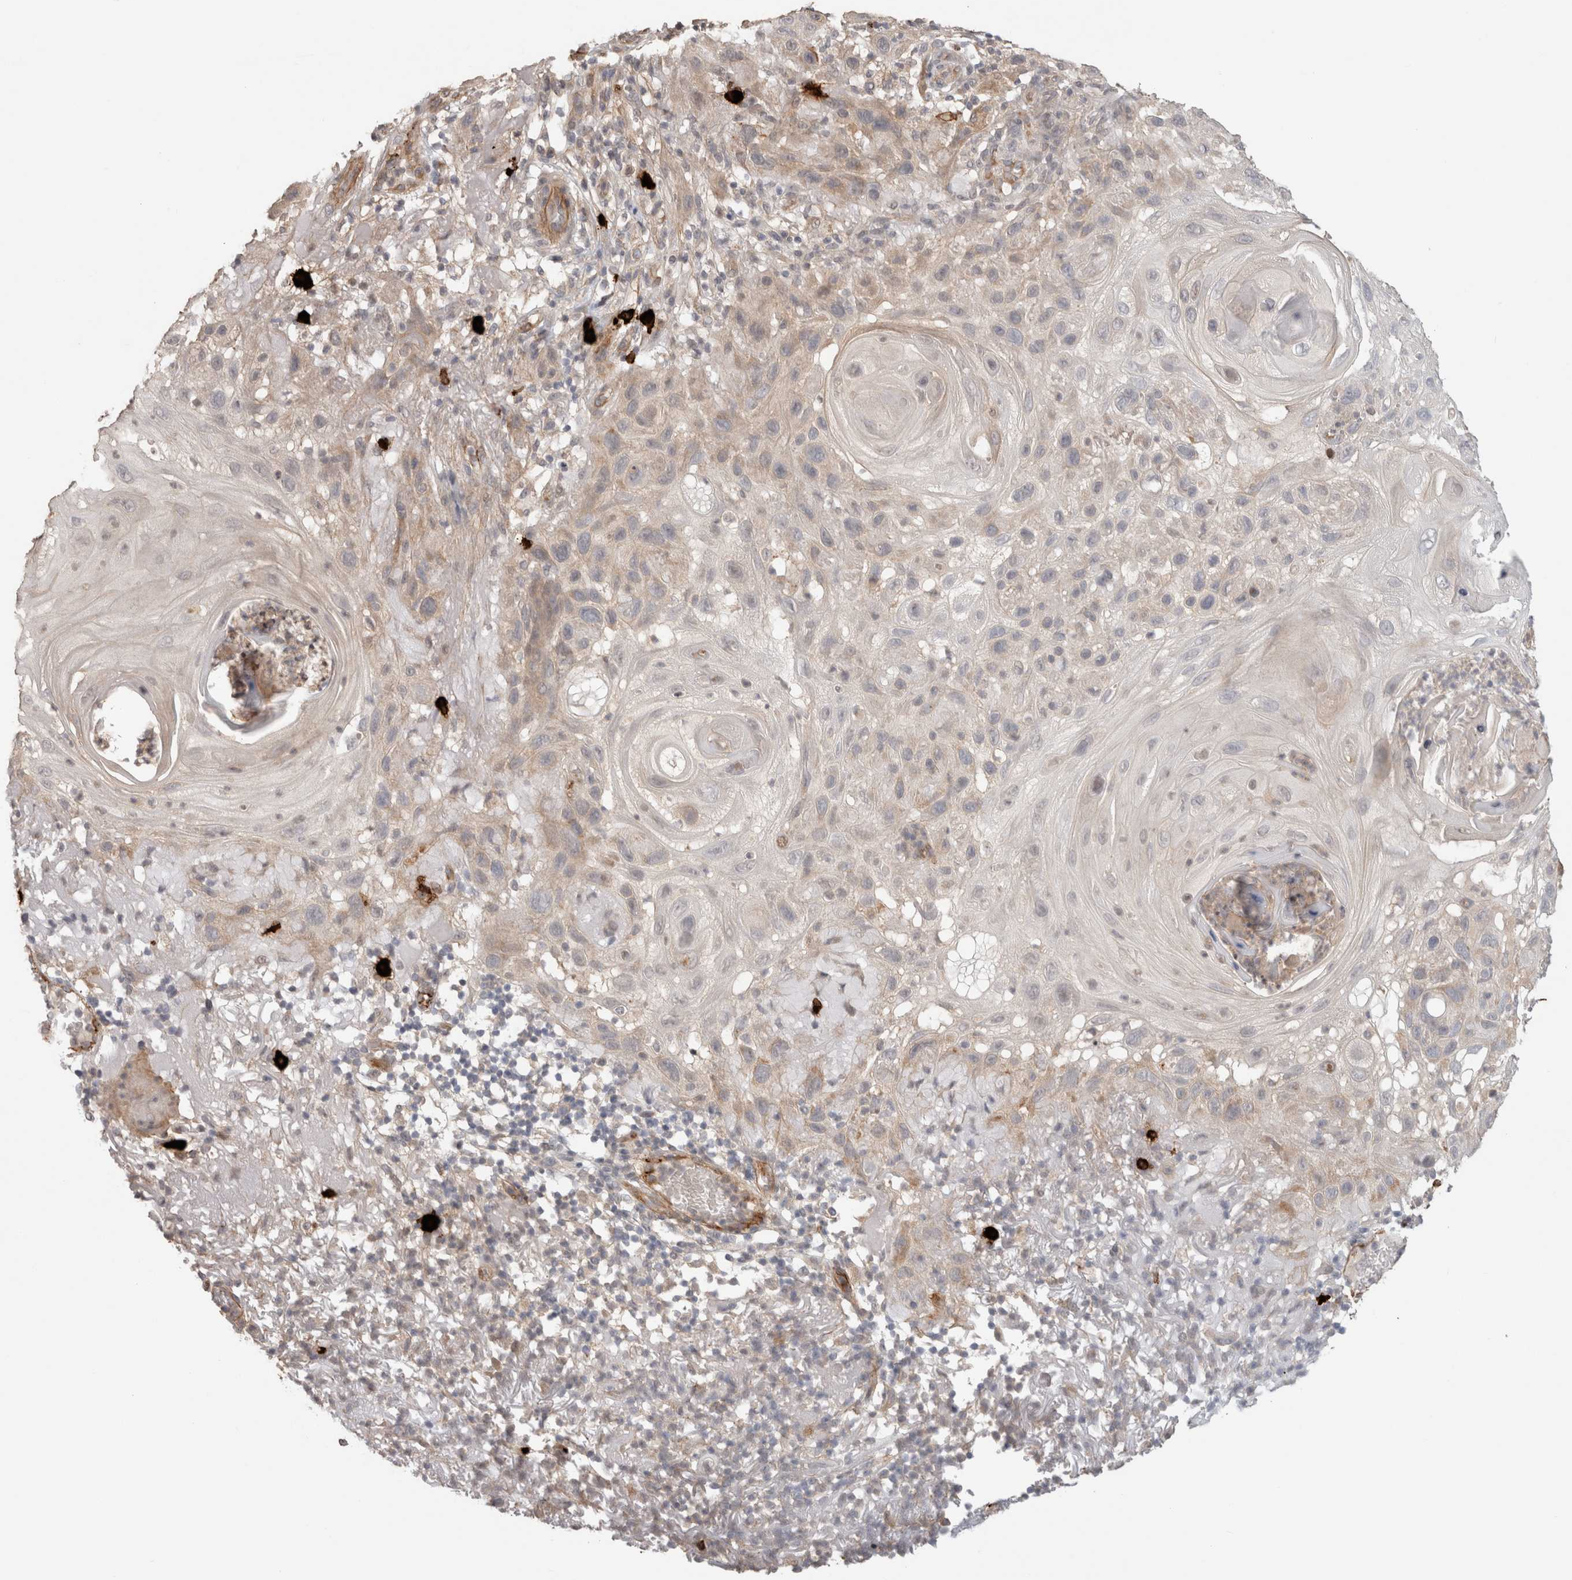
{"staining": {"intensity": "weak", "quantity": "25%-75%", "location": "cytoplasmic/membranous"}, "tissue": "skin cancer", "cell_type": "Tumor cells", "image_type": "cancer", "snomed": [{"axis": "morphology", "description": "Squamous cell carcinoma, NOS"}, {"axis": "topography", "description": "Skin"}], "caption": "IHC of skin squamous cell carcinoma exhibits low levels of weak cytoplasmic/membranous staining in about 25%-75% of tumor cells.", "gene": "HSPG2", "patient": {"sex": "female", "age": 96}}